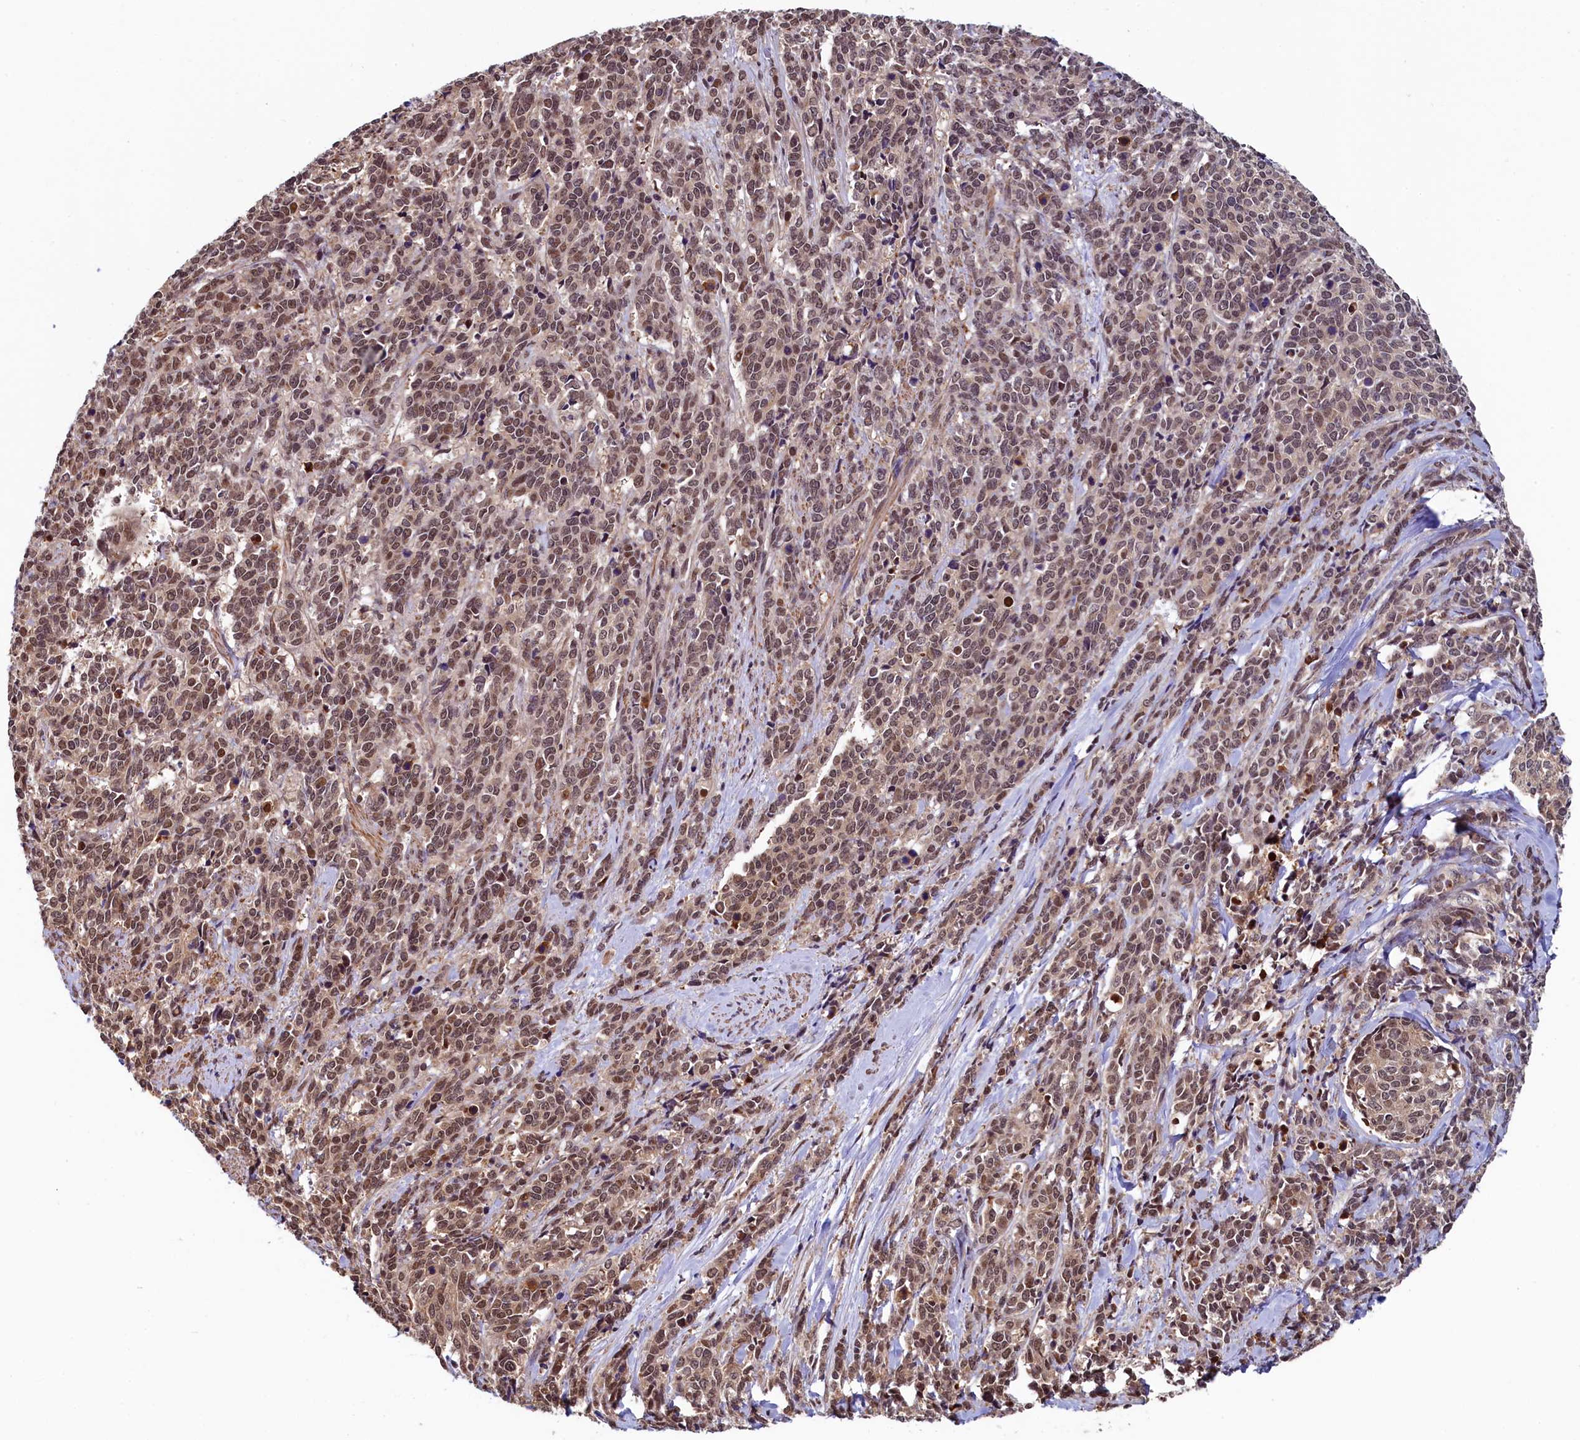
{"staining": {"intensity": "moderate", "quantity": ">75%", "location": "nuclear"}, "tissue": "cervical cancer", "cell_type": "Tumor cells", "image_type": "cancer", "snomed": [{"axis": "morphology", "description": "Squamous cell carcinoma, NOS"}, {"axis": "topography", "description": "Cervix"}], "caption": "Protein expression by immunohistochemistry (IHC) shows moderate nuclear positivity in approximately >75% of tumor cells in cervical cancer (squamous cell carcinoma).", "gene": "LEO1", "patient": {"sex": "female", "age": 60}}